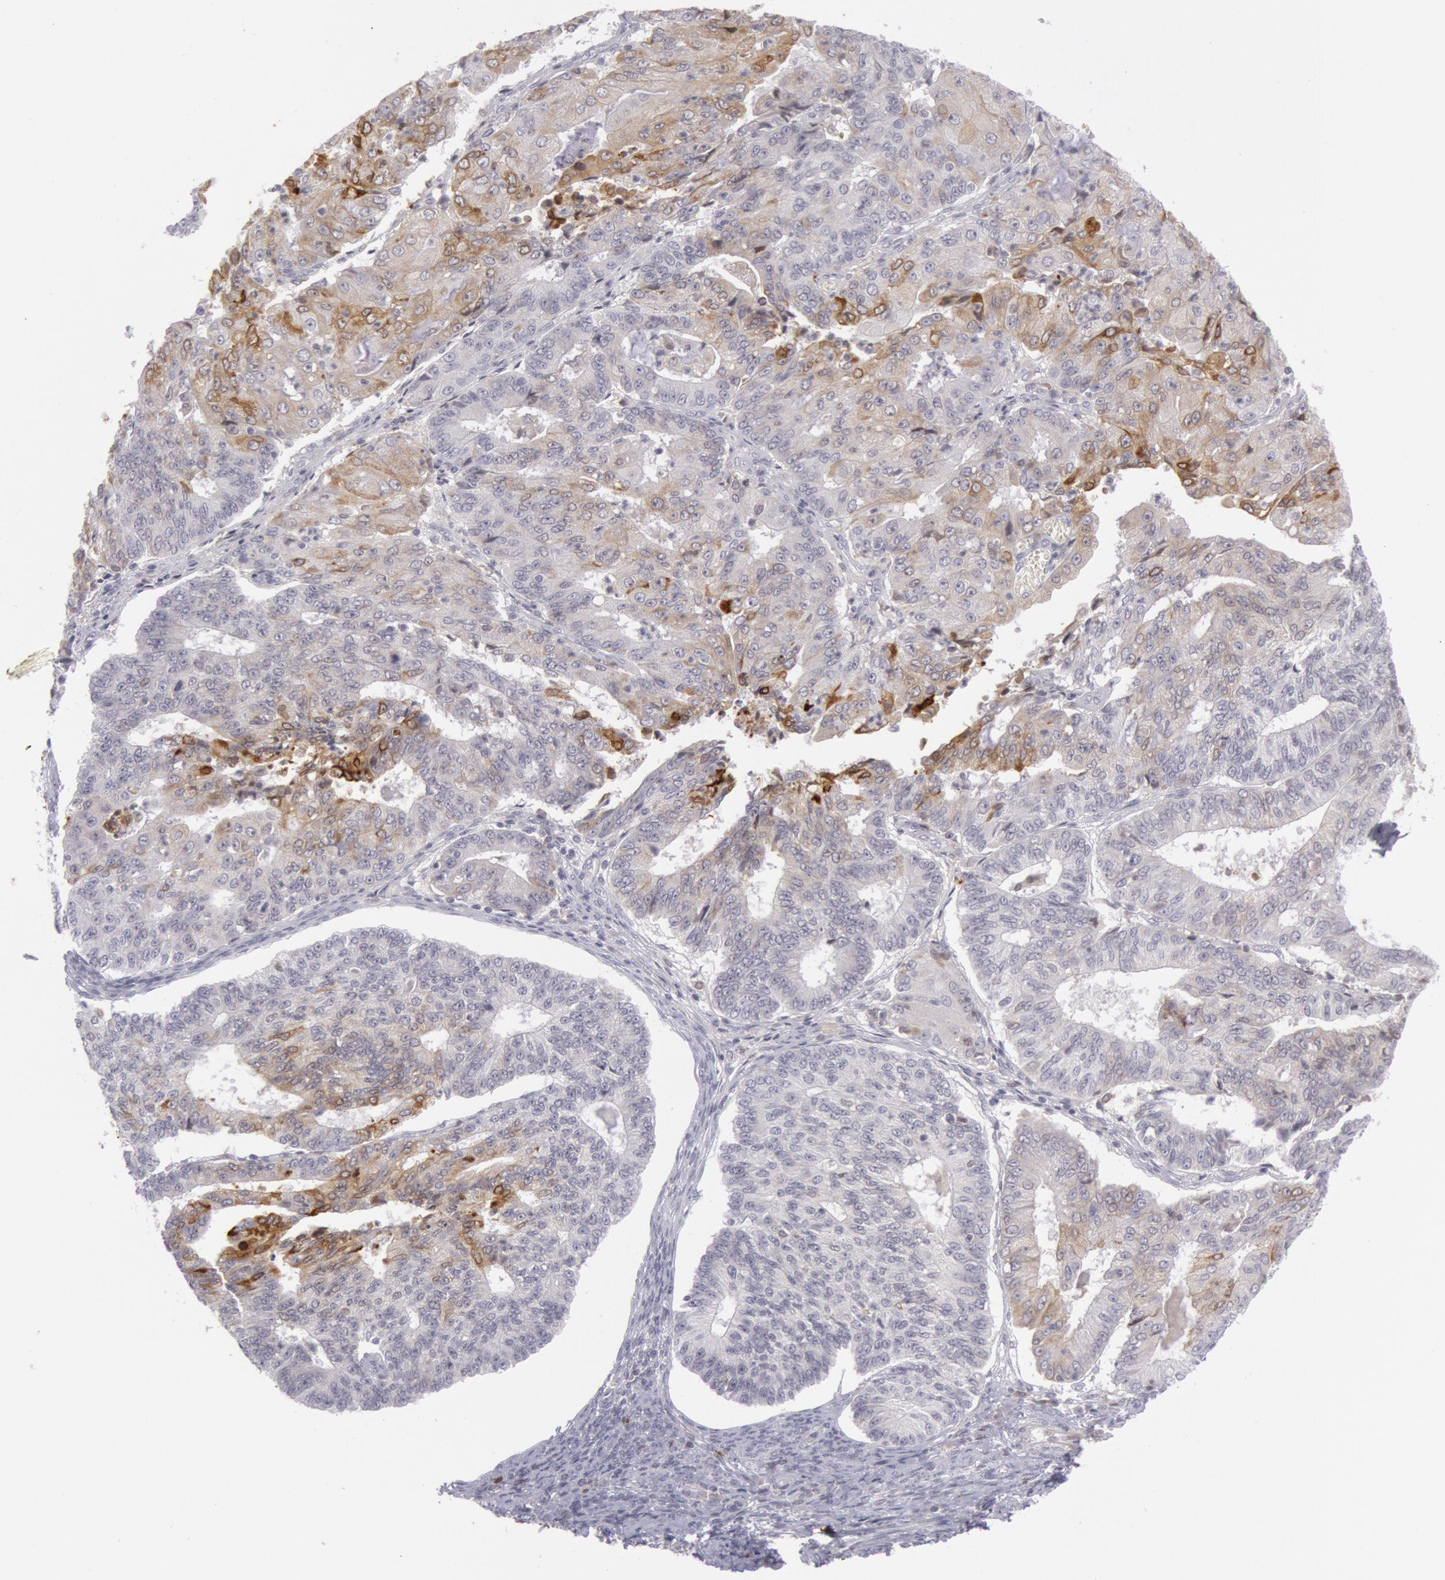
{"staining": {"intensity": "moderate", "quantity": "<25%", "location": "cytoplasmic/membranous"}, "tissue": "endometrial cancer", "cell_type": "Tumor cells", "image_type": "cancer", "snomed": [{"axis": "morphology", "description": "Adenocarcinoma, NOS"}, {"axis": "topography", "description": "Endometrium"}], "caption": "Endometrial cancer (adenocarcinoma) stained with IHC demonstrates moderate cytoplasmic/membranous expression in approximately <25% of tumor cells.", "gene": "PTGS2", "patient": {"sex": "female", "age": 56}}